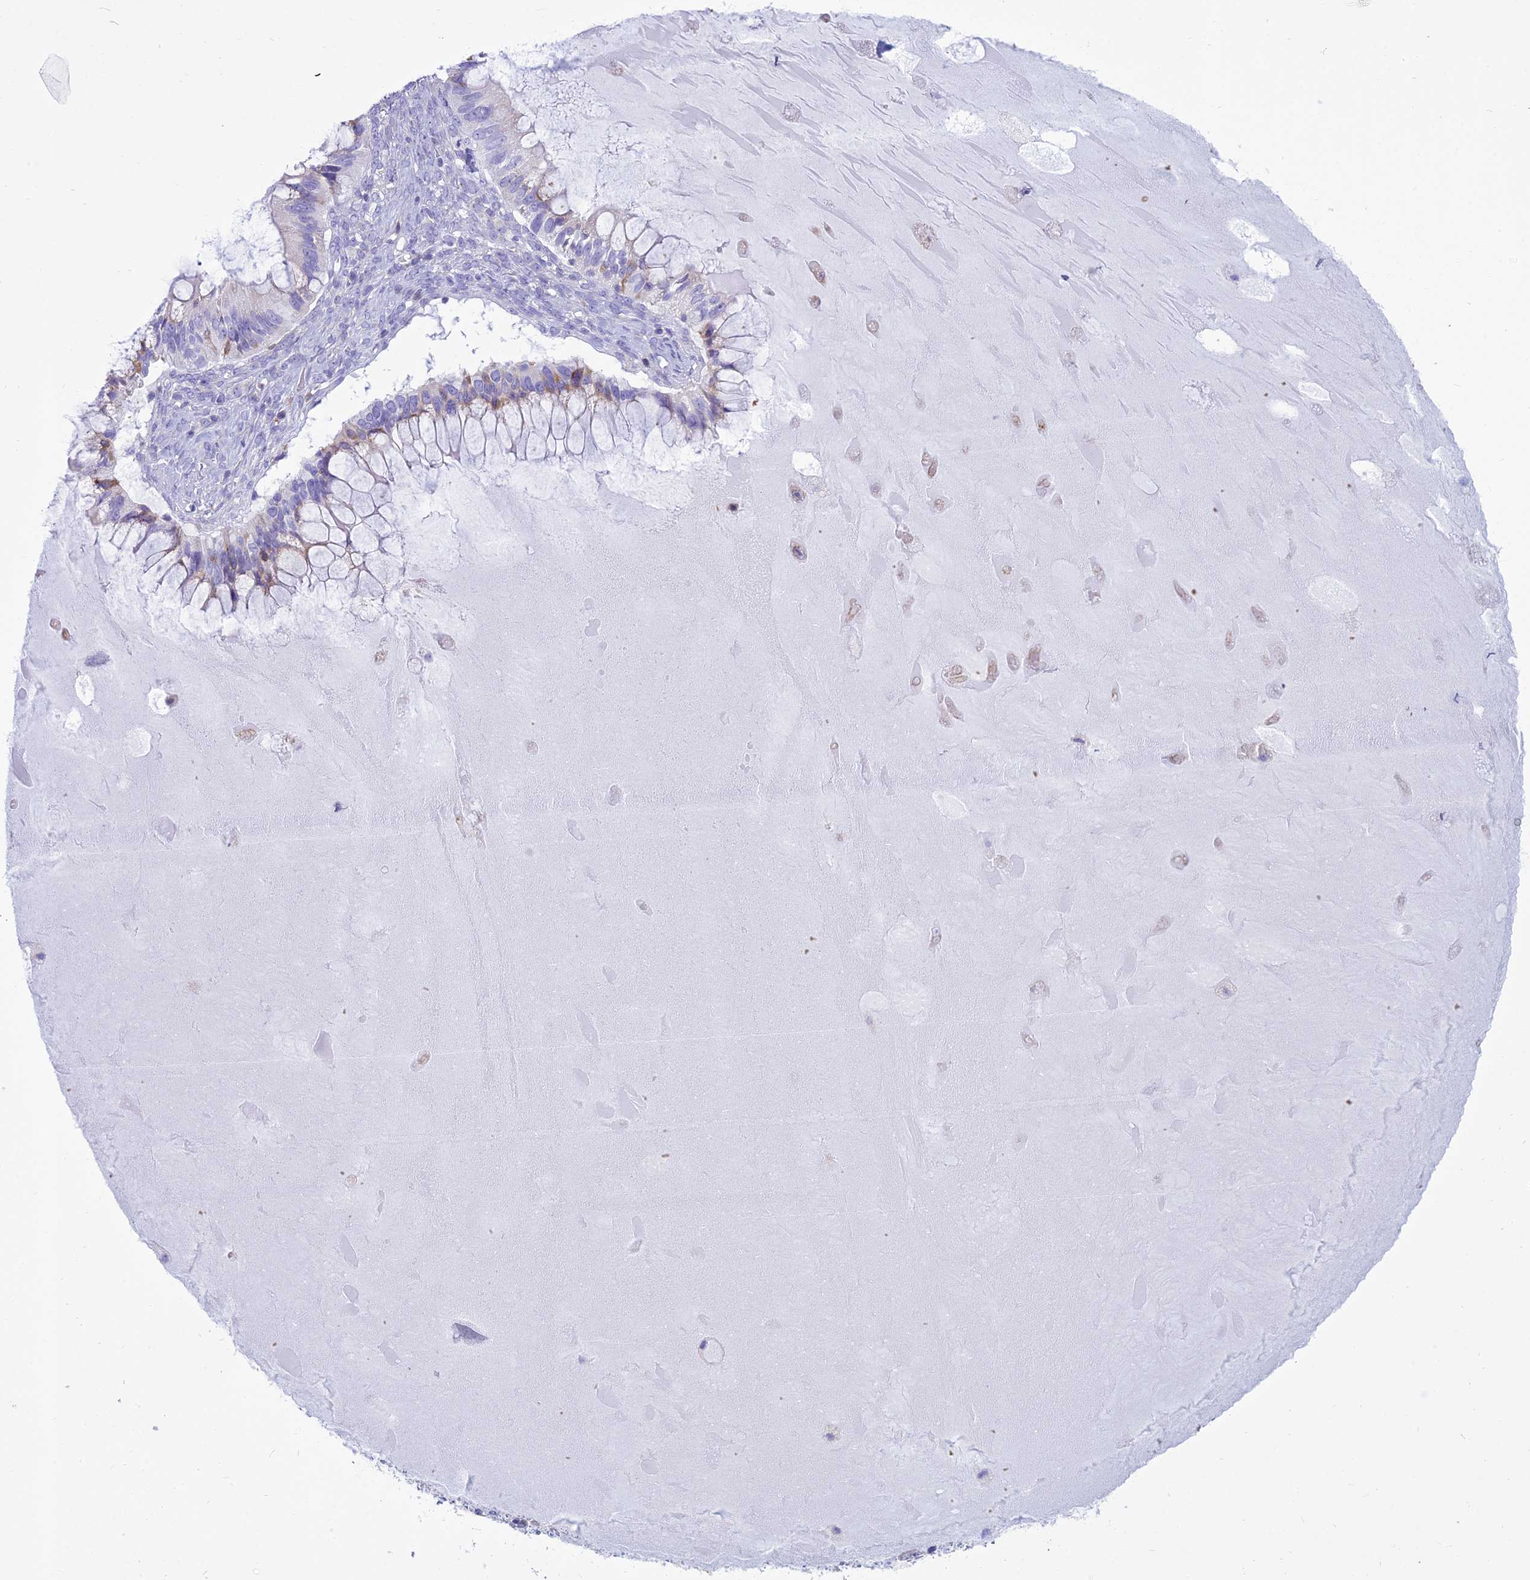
{"staining": {"intensity": "negative", "quantity": "none", "location": "none"}, "tissue": "ovarian cancer", "cell_type": "Tumor cells", "image_type": "cancer", "snomed": [{"axis": "morphology", "description": "Cystadenocarcinoma, mucinous, NOS"}, {"axis": "topography", "description": "Ovary"}], "caption": "A photomicrograph of ovarian cancer (mucinous cystadenocarcinoma) stained for a protein shows no brown staining in tumor cells.", "gene": "CD5", "patient": {"sex": "female", "age": 61}}